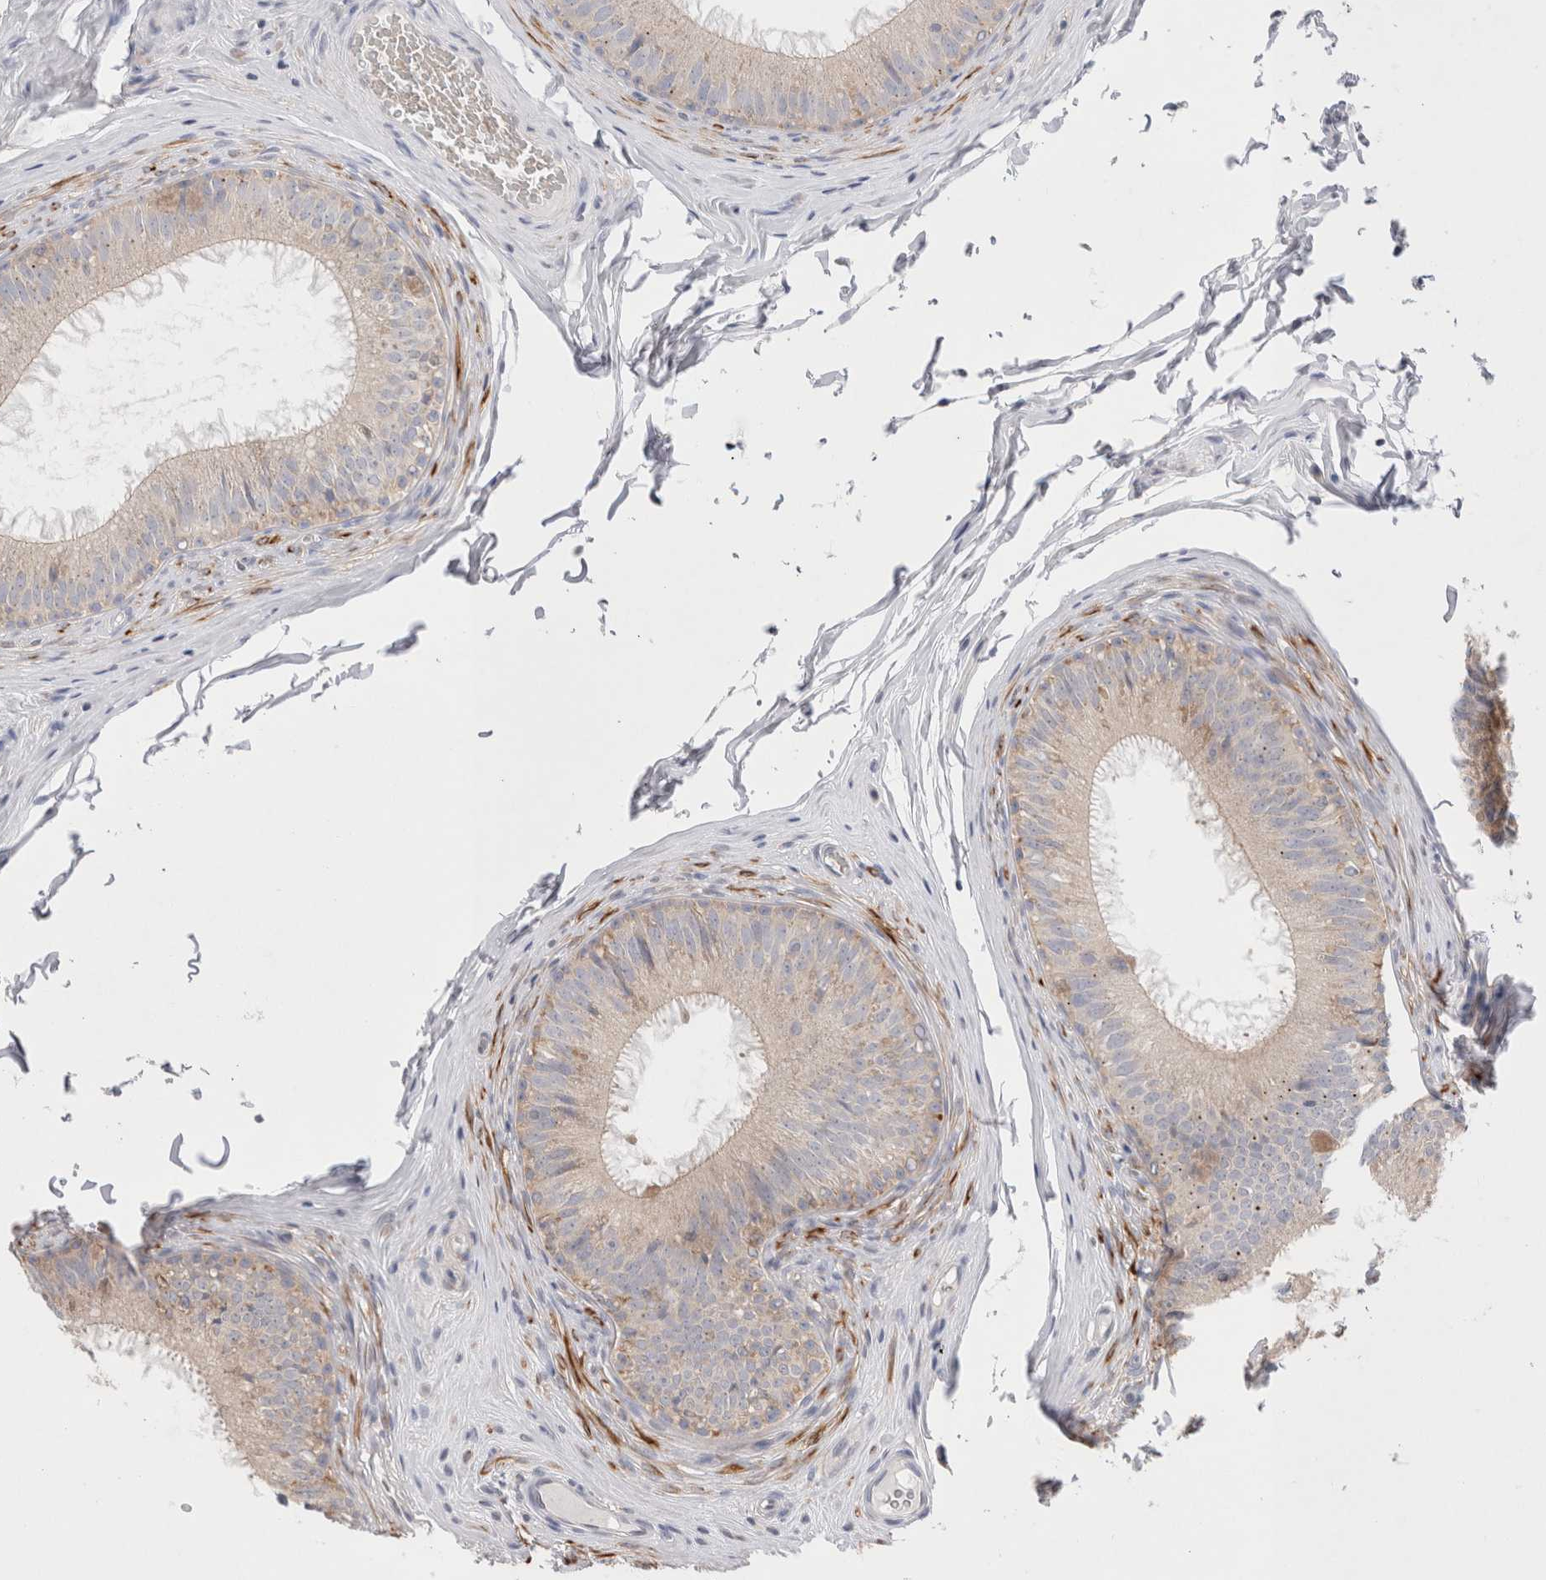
{"staining": {"intensity": "weak", "quantity": "<25%", "location": "cytoplasmic/membranous"}, "tissue": "epididymis", "cell_type": "Glandular cells", "image_type": "normal", "snomed": [{"axis": "morphology", "description": "Normal tissue, NOS"}, {"axis": "topography", "description": "Epididymis"}], "caption": "The immunohistochemistry image has no significant staining in glandular cells of epididymis. Brightfield microscopy of immunohistochemistry stained with DAB (3,3'-diaminobenzidine) (brown) and hematoxylin (blue), captured at high magnification.", "gene": "NDOR1", "patient": {"sex": "male", "age": 32}}